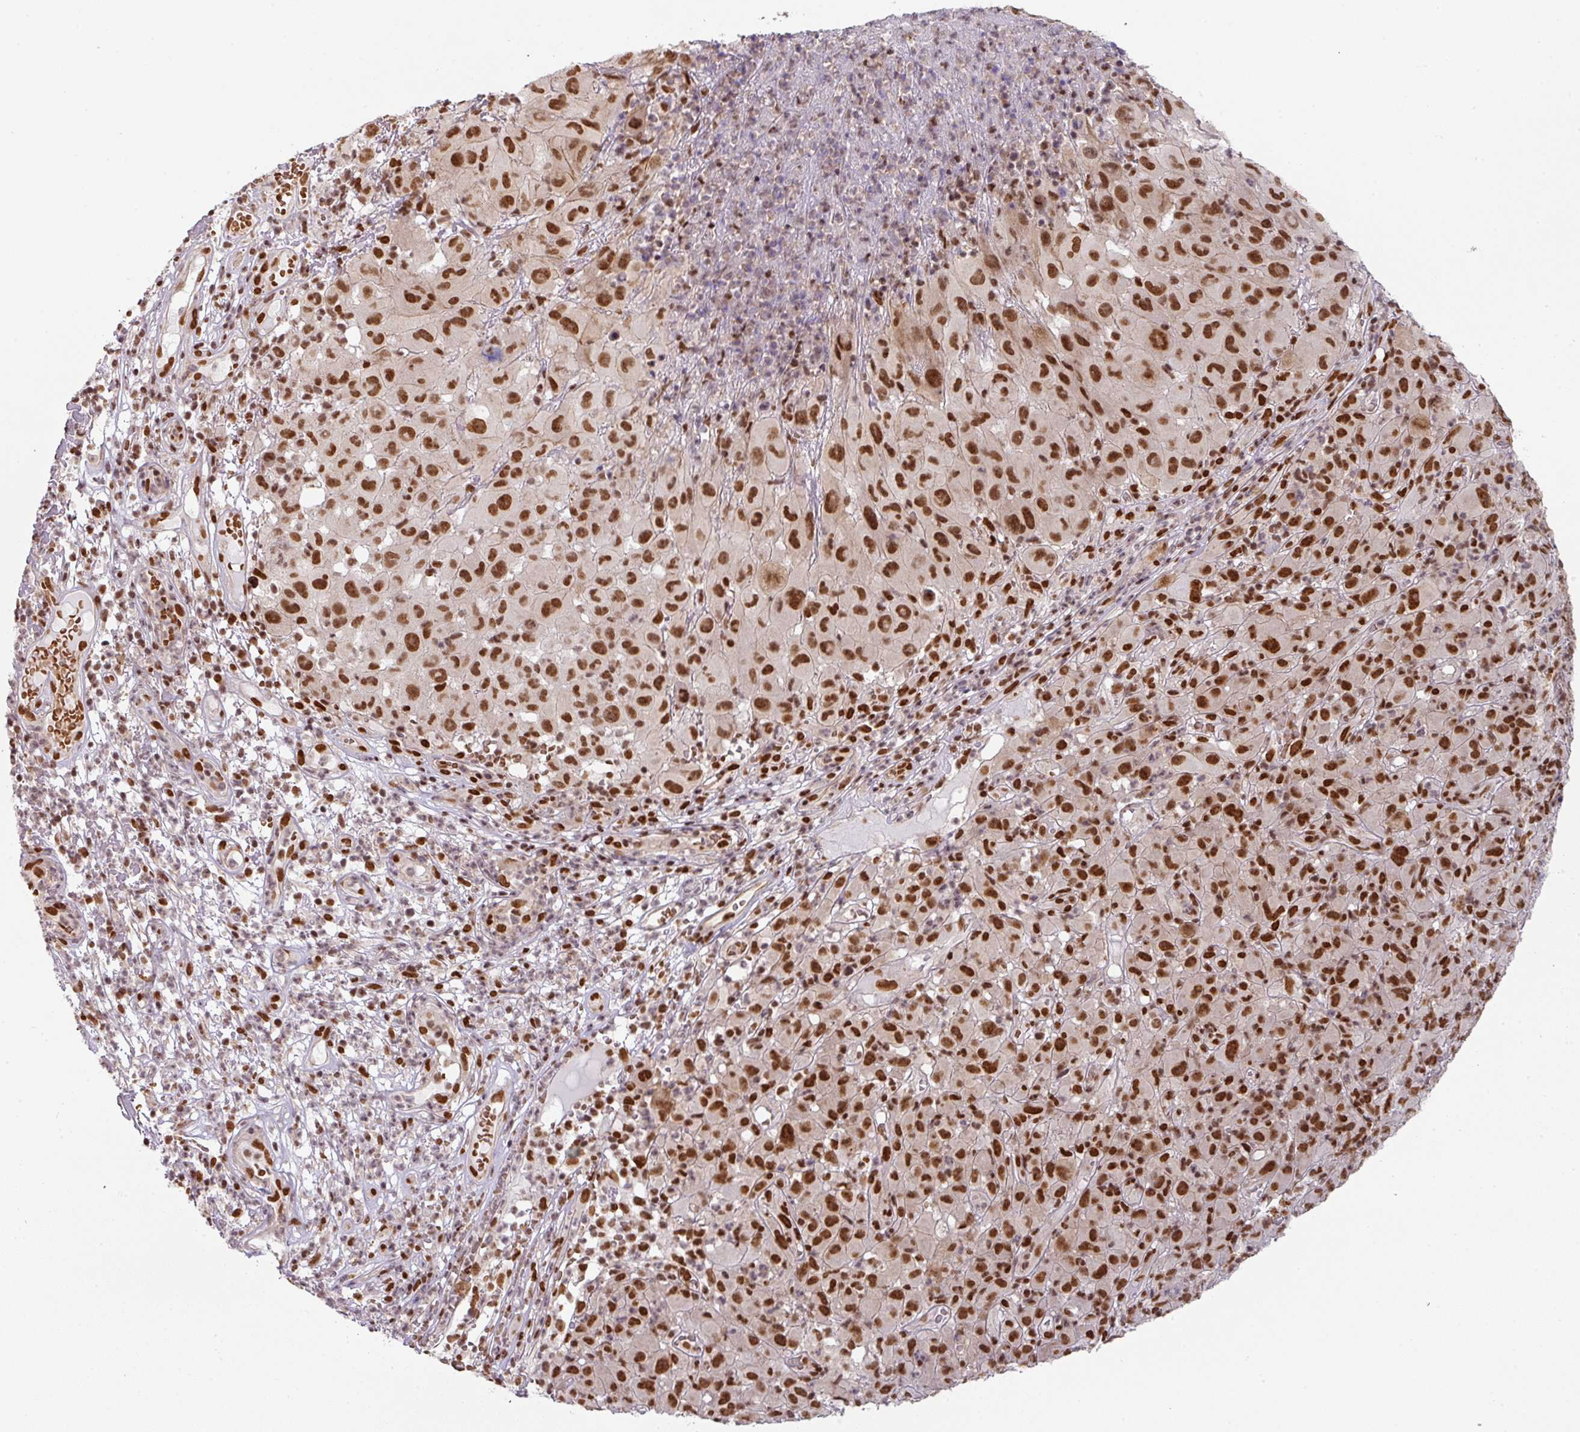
{"staining": {"intensity": "strong", "quantity": ">75%", "location": "nuclear"}, "tissue": "melanoma", "cell_type": "Tumor cells", "image_type": "cancer", "snomed": [{"axis": "morphology", "description": "Malignant melanoma, NOS"}, {"axis": "topography", "description": "Skin"}], "caption": "Melanoma was stained to show a protein in brown. There is high levels of strong nuclear positivity in about >75% of tumor cells.", "gene": "NCOA5", "patient": {"sex": "male", "age": 73}}